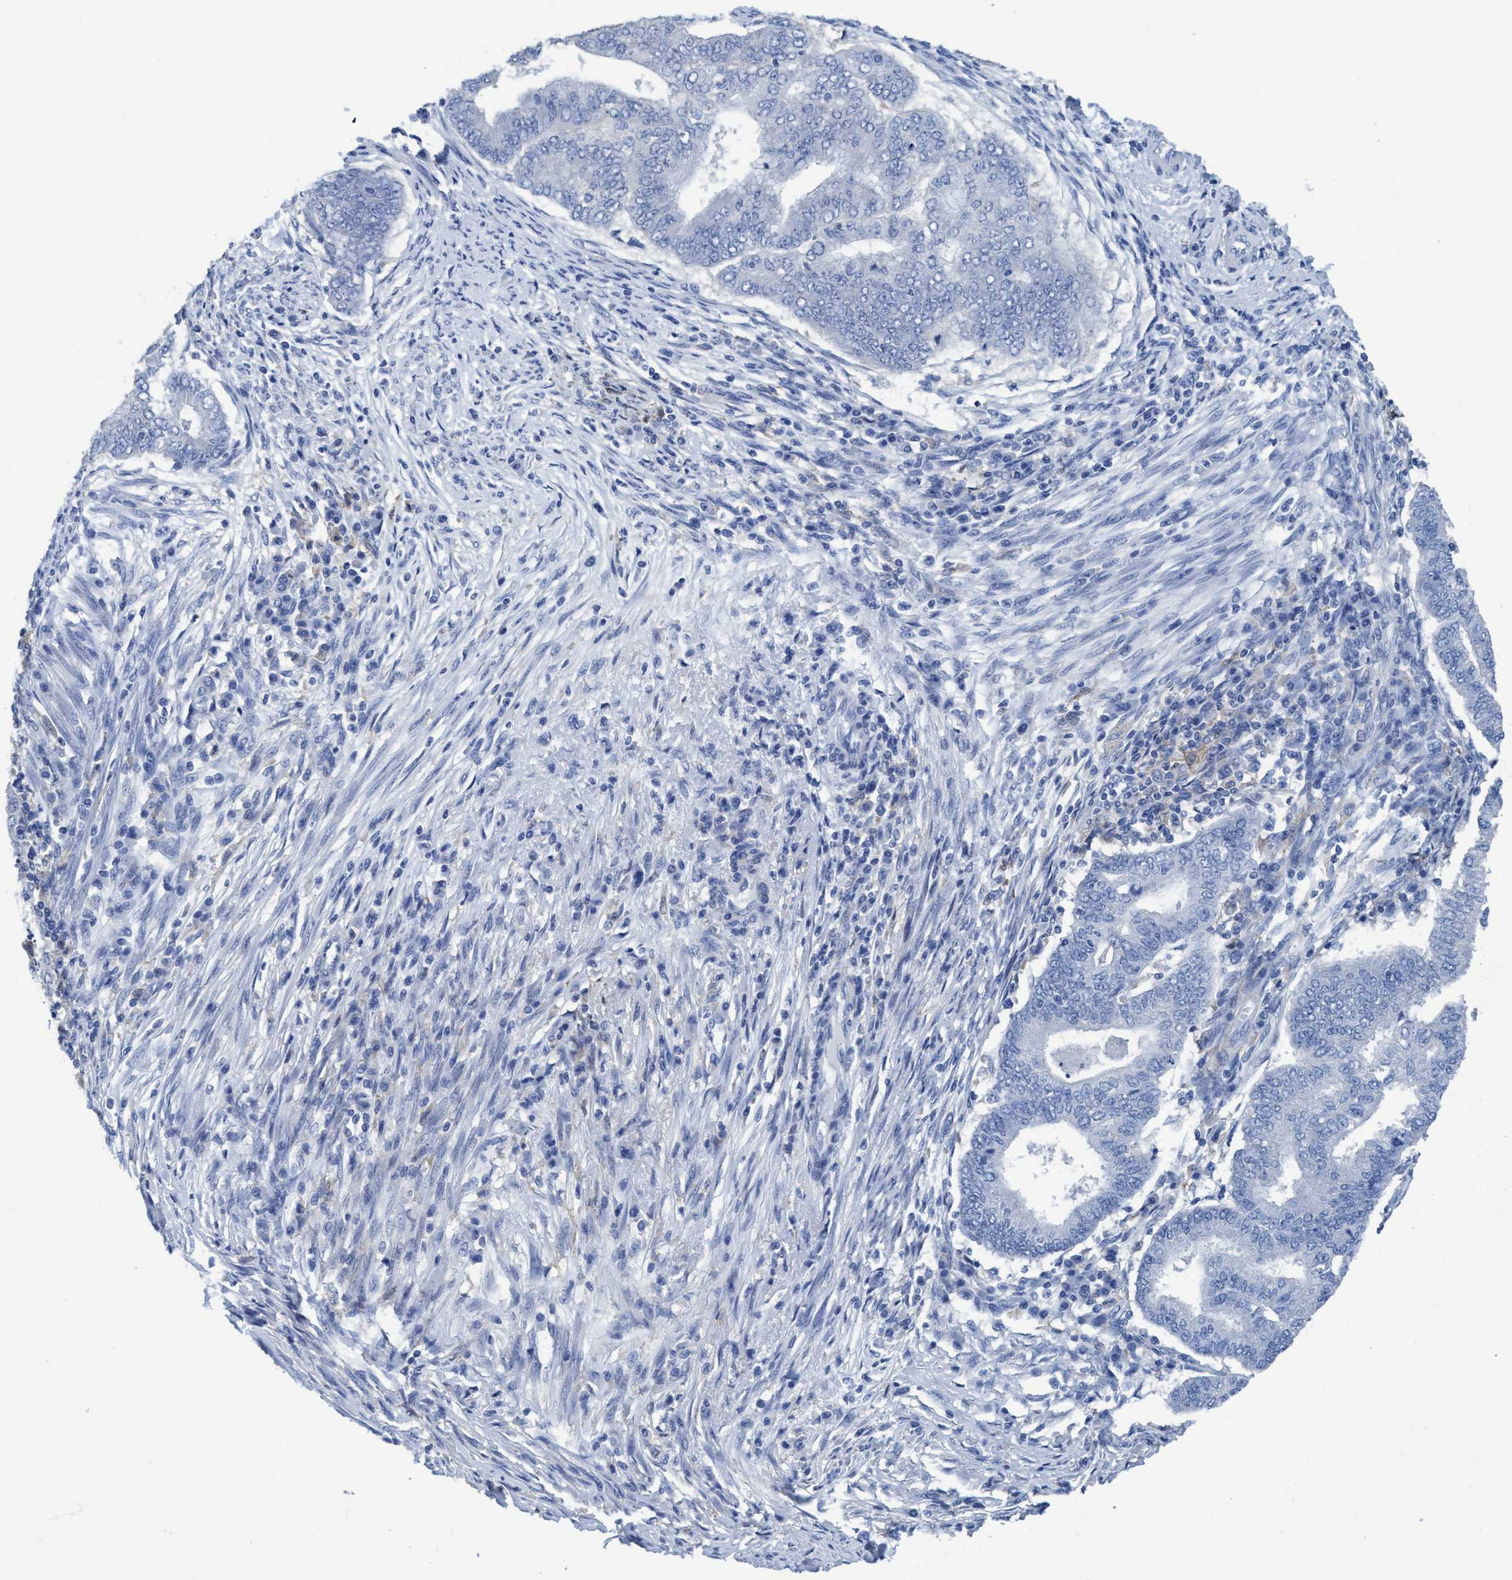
{"staining": {"intensity": "negative", "quantity": "none", "location": "none"}, "tissue": "endometrial cancer", "cell_type": "Tumor cells", "image_type": "cancer", "snomed": [{"axis": "morphology", "description": "Polyp, NOS"}, {"axis": "morphology", "description": "Adenocarcinoma, NOS"}, {"axis": "morphology", "description": "Adenoma, NOS"}, {"axis": "topography", "description": "Endometrium"}], "caption": "Tumor cells show no significant protein positivity in endometrial adenoma.", "gene": "DNAI1", "patient": {"sex": "female", "age": 79}}